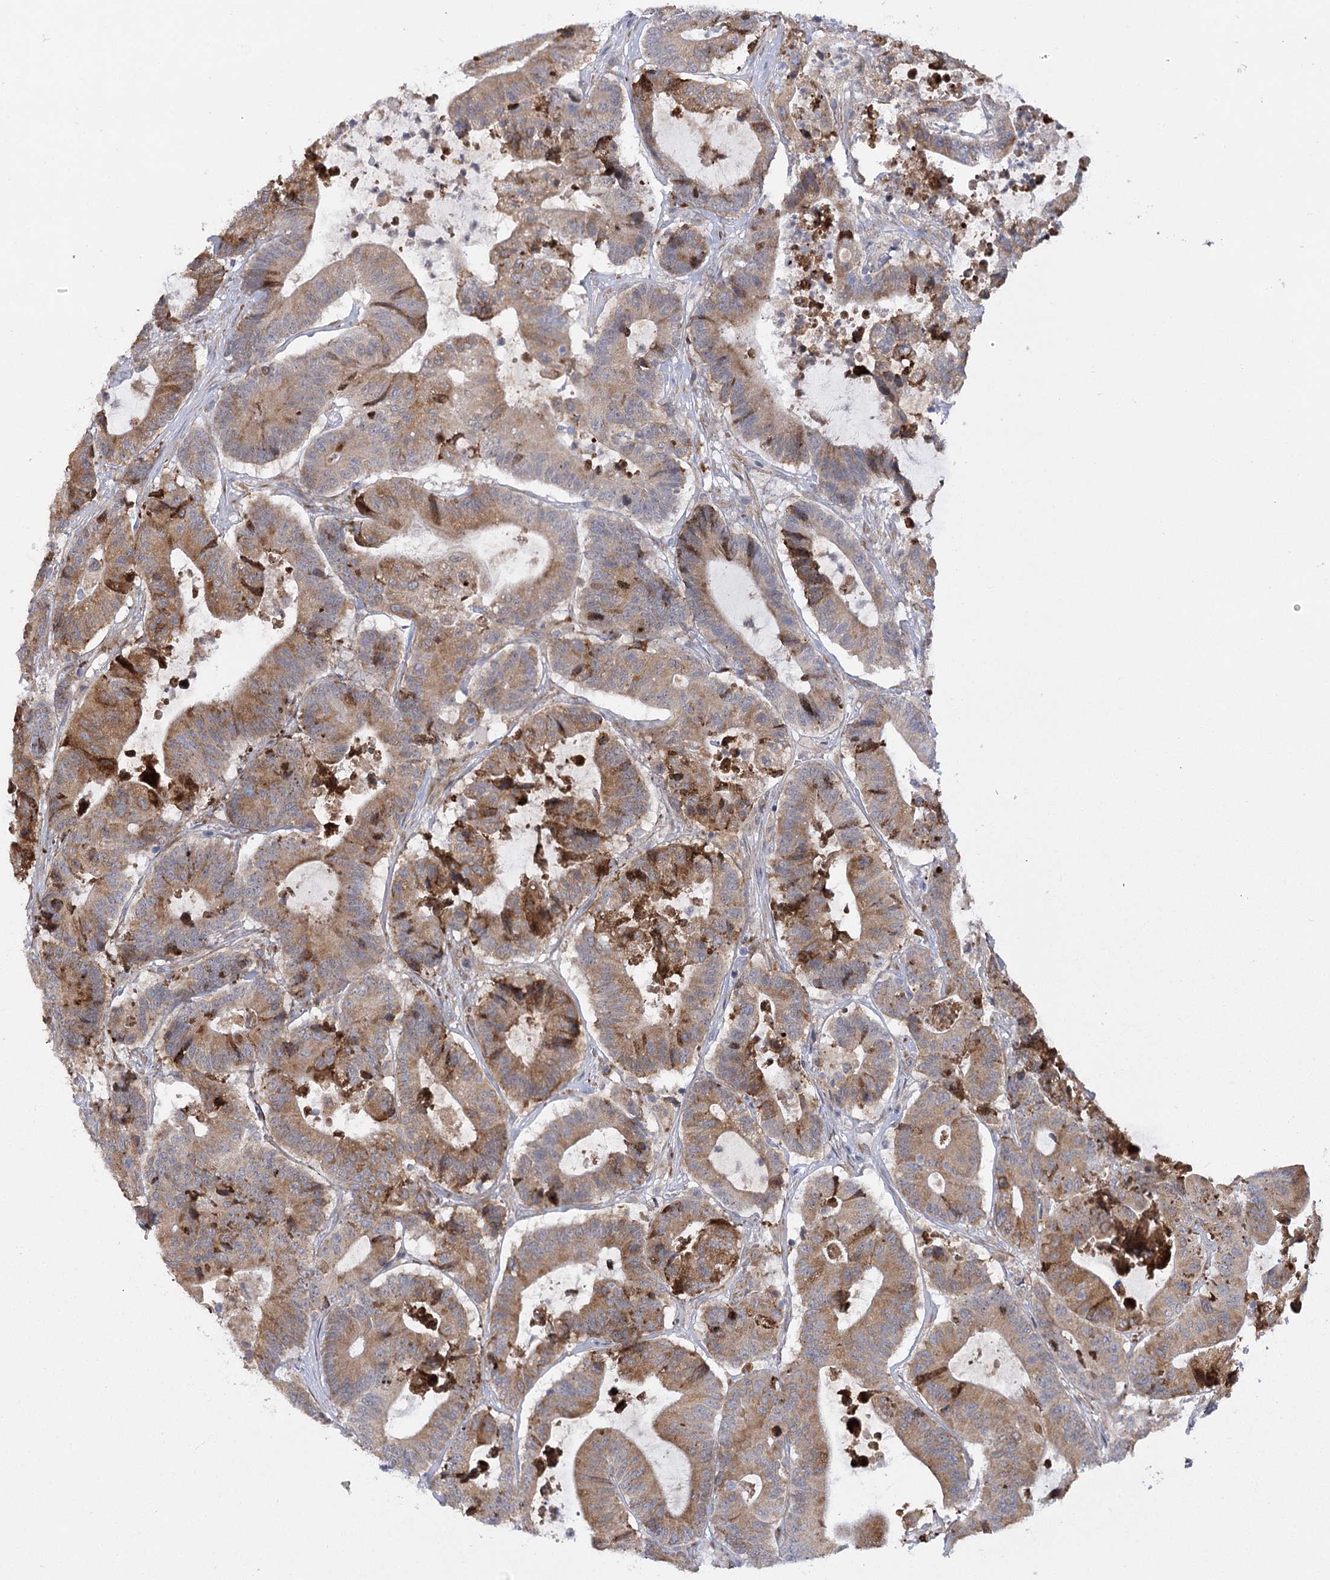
{"staining": {"intensity": "moderate", "quantity": ">75%", "location": "cytoplasmic/membranous"}, "tissue": "colorectal cancer", "cell_type": "Tumor cells", "image_type": "cancer", "snomed": [{"axis": "morphology", "description": "Adenocarcinoma, NOS"}, {"axis": "topography", "description": "Colon"}], "caption": "Immunohistochemical staining of colorectal cancer displays moderate cytoplasmic/membranous protein expression in about >75% of tumor cells. (Brightfield microscopy of DAB IHC at high magnification).", "gene": "NCKAP5", "patient": {"sex": "female", "age": 84}}